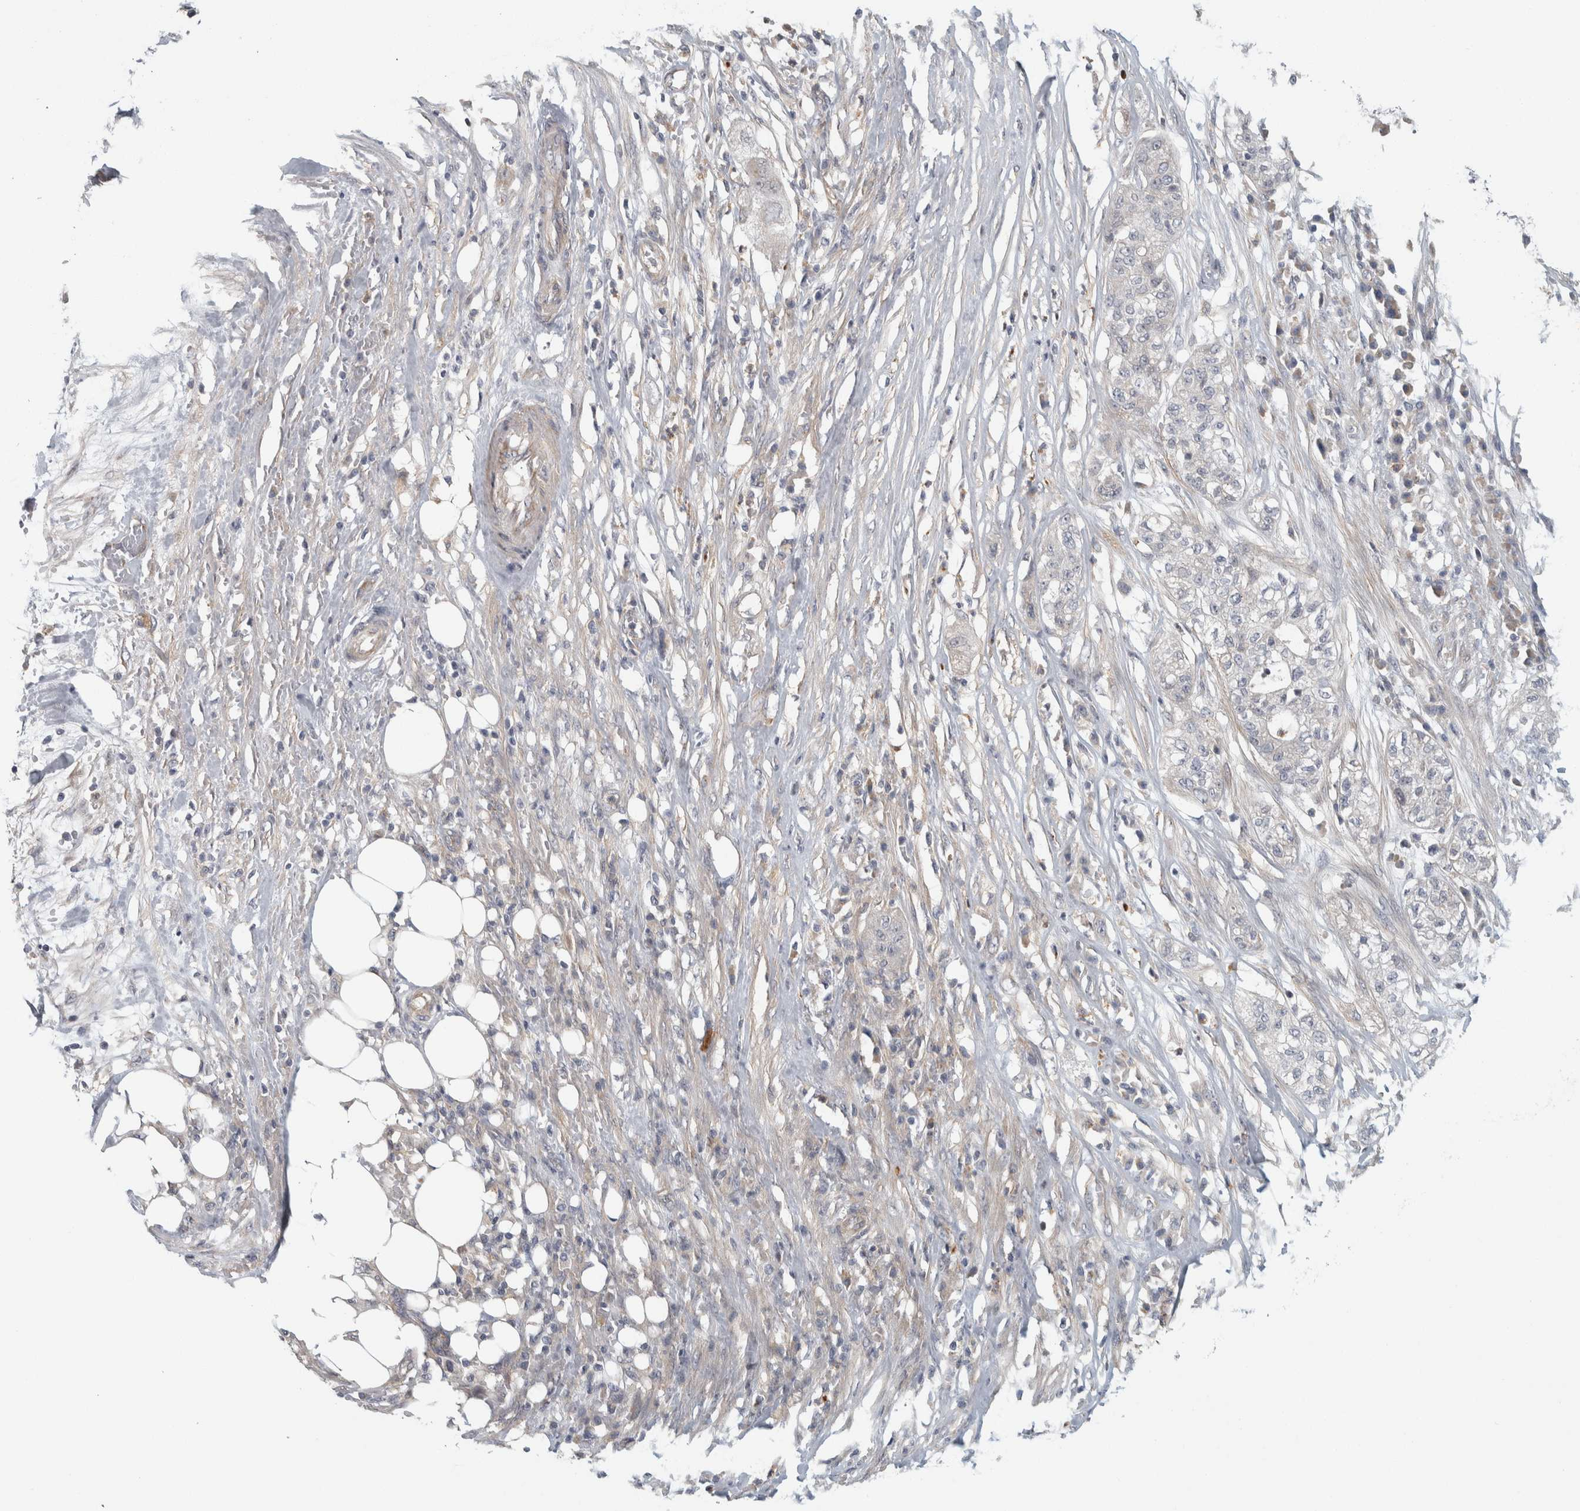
{"staining": {"intensity": "negative", "quantity": "none", "location": "none"}, "tissue": "pancreatic cancer", "cell_type": "Tumor cells", "image_type": "cancer", "snomed": [{"axis": "morphology", "description": "Adenocarcinoma, NOS"}, {"axis": "topography", "description": "Pancreas"}], "caption": "DAB immunohistochemical staining of human pancreatic cancer (adenocarcinoma) demonstrates no significant positivity in tumor cells.", "gene": "KCNJ3", "patient": {"sex": "female", "age": 78}}